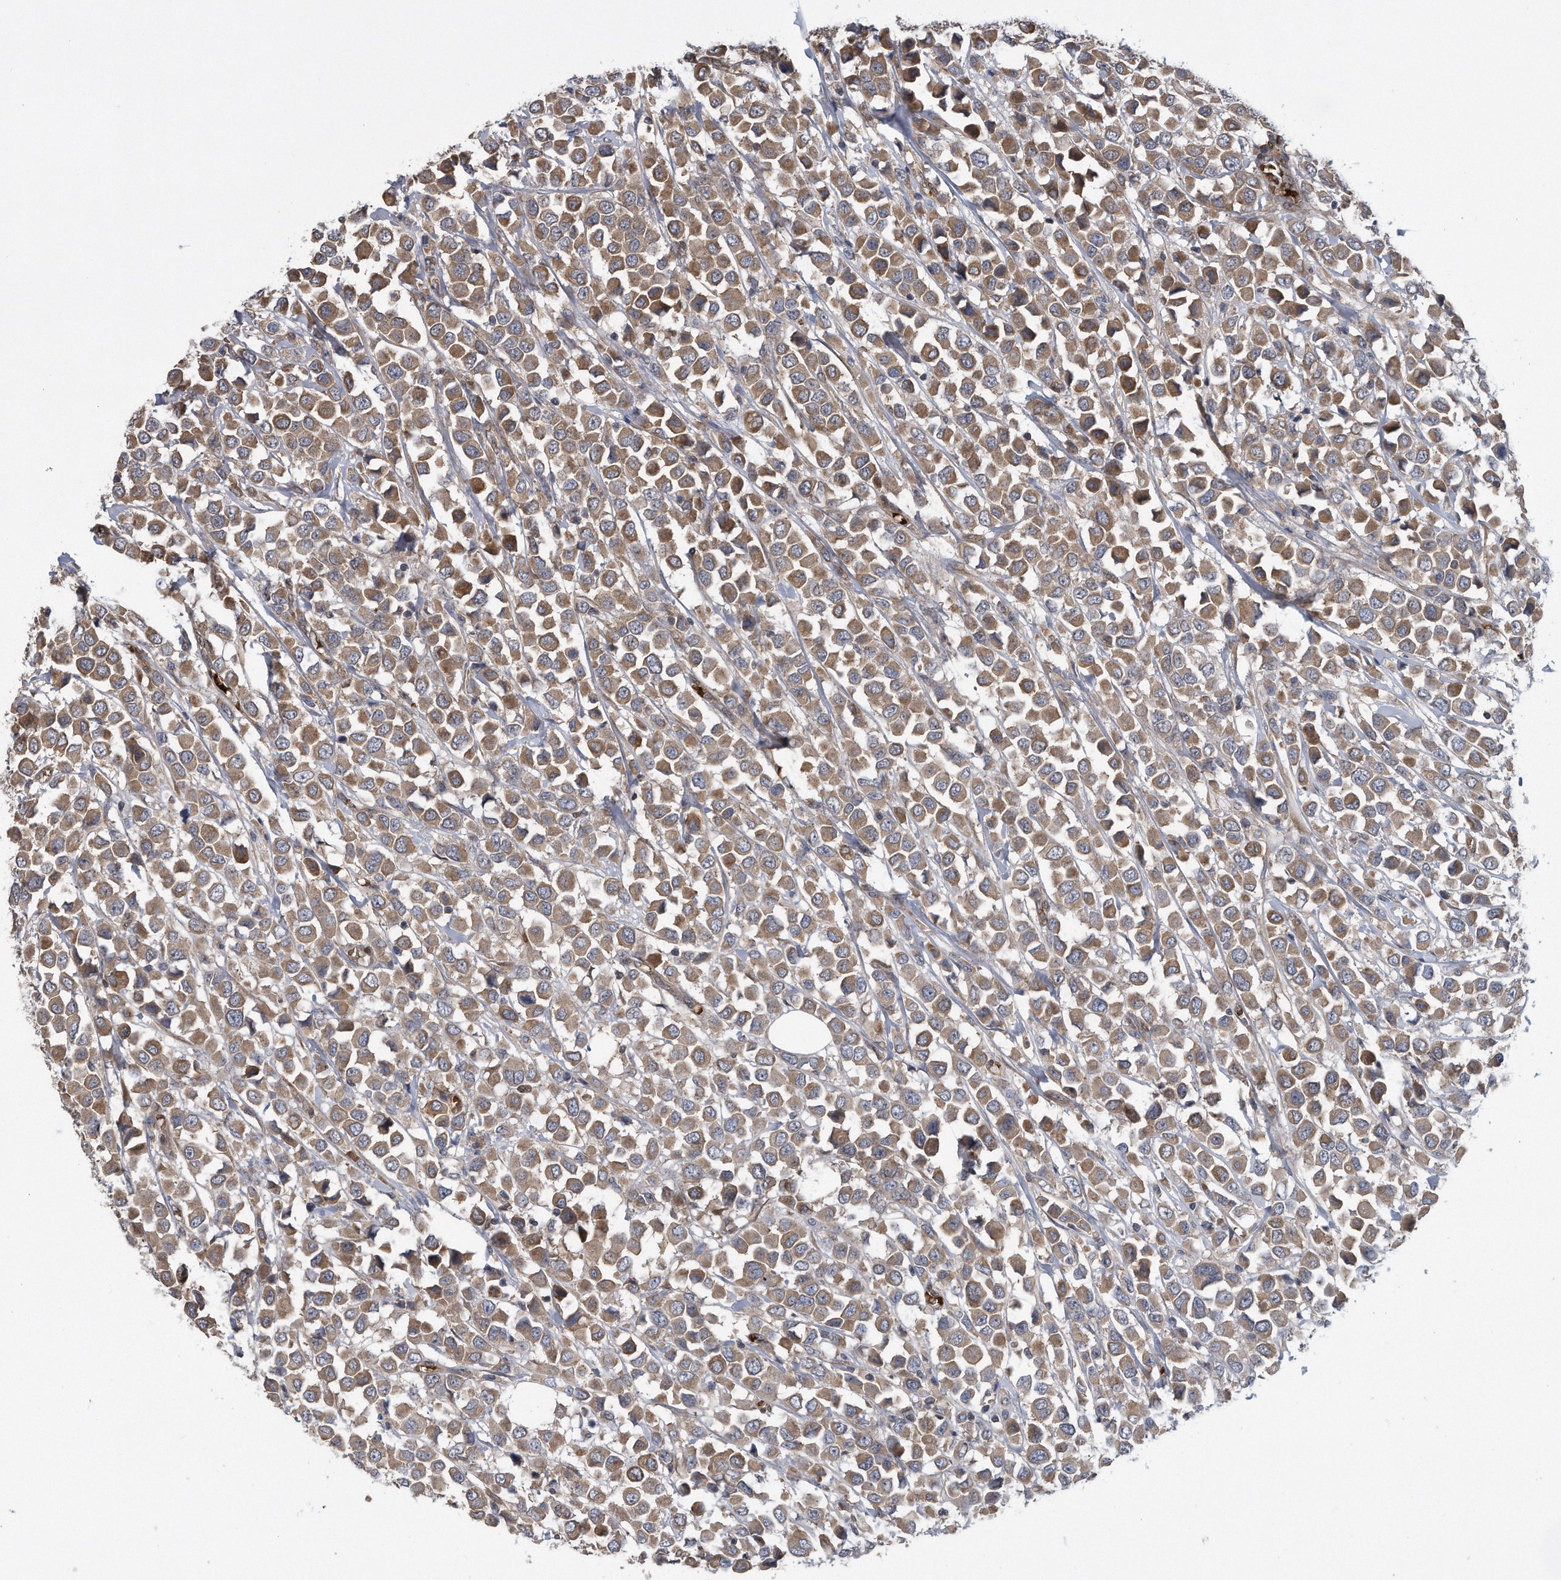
{"staining": {"intensity": "moderate", "quantity": ">75%", "location": "cytoplasmic/membranous"}, "tissue": "breast cancer", "cell_type": "Tumor cells", "image_type": "cancer", "snomed": [{"axis": "morphology", "description": "Duct carcinoma"}, {"axis": "topography", "description": "Breast"}], "caption": "The image shows immunohistochemical staining of breast cancer. There is moderate cytoplasmic/membranous positivity is identified in about >75% of tumor cells.", "gene": "ZNF79", "patient": {"sex": "female", "age": 61}}